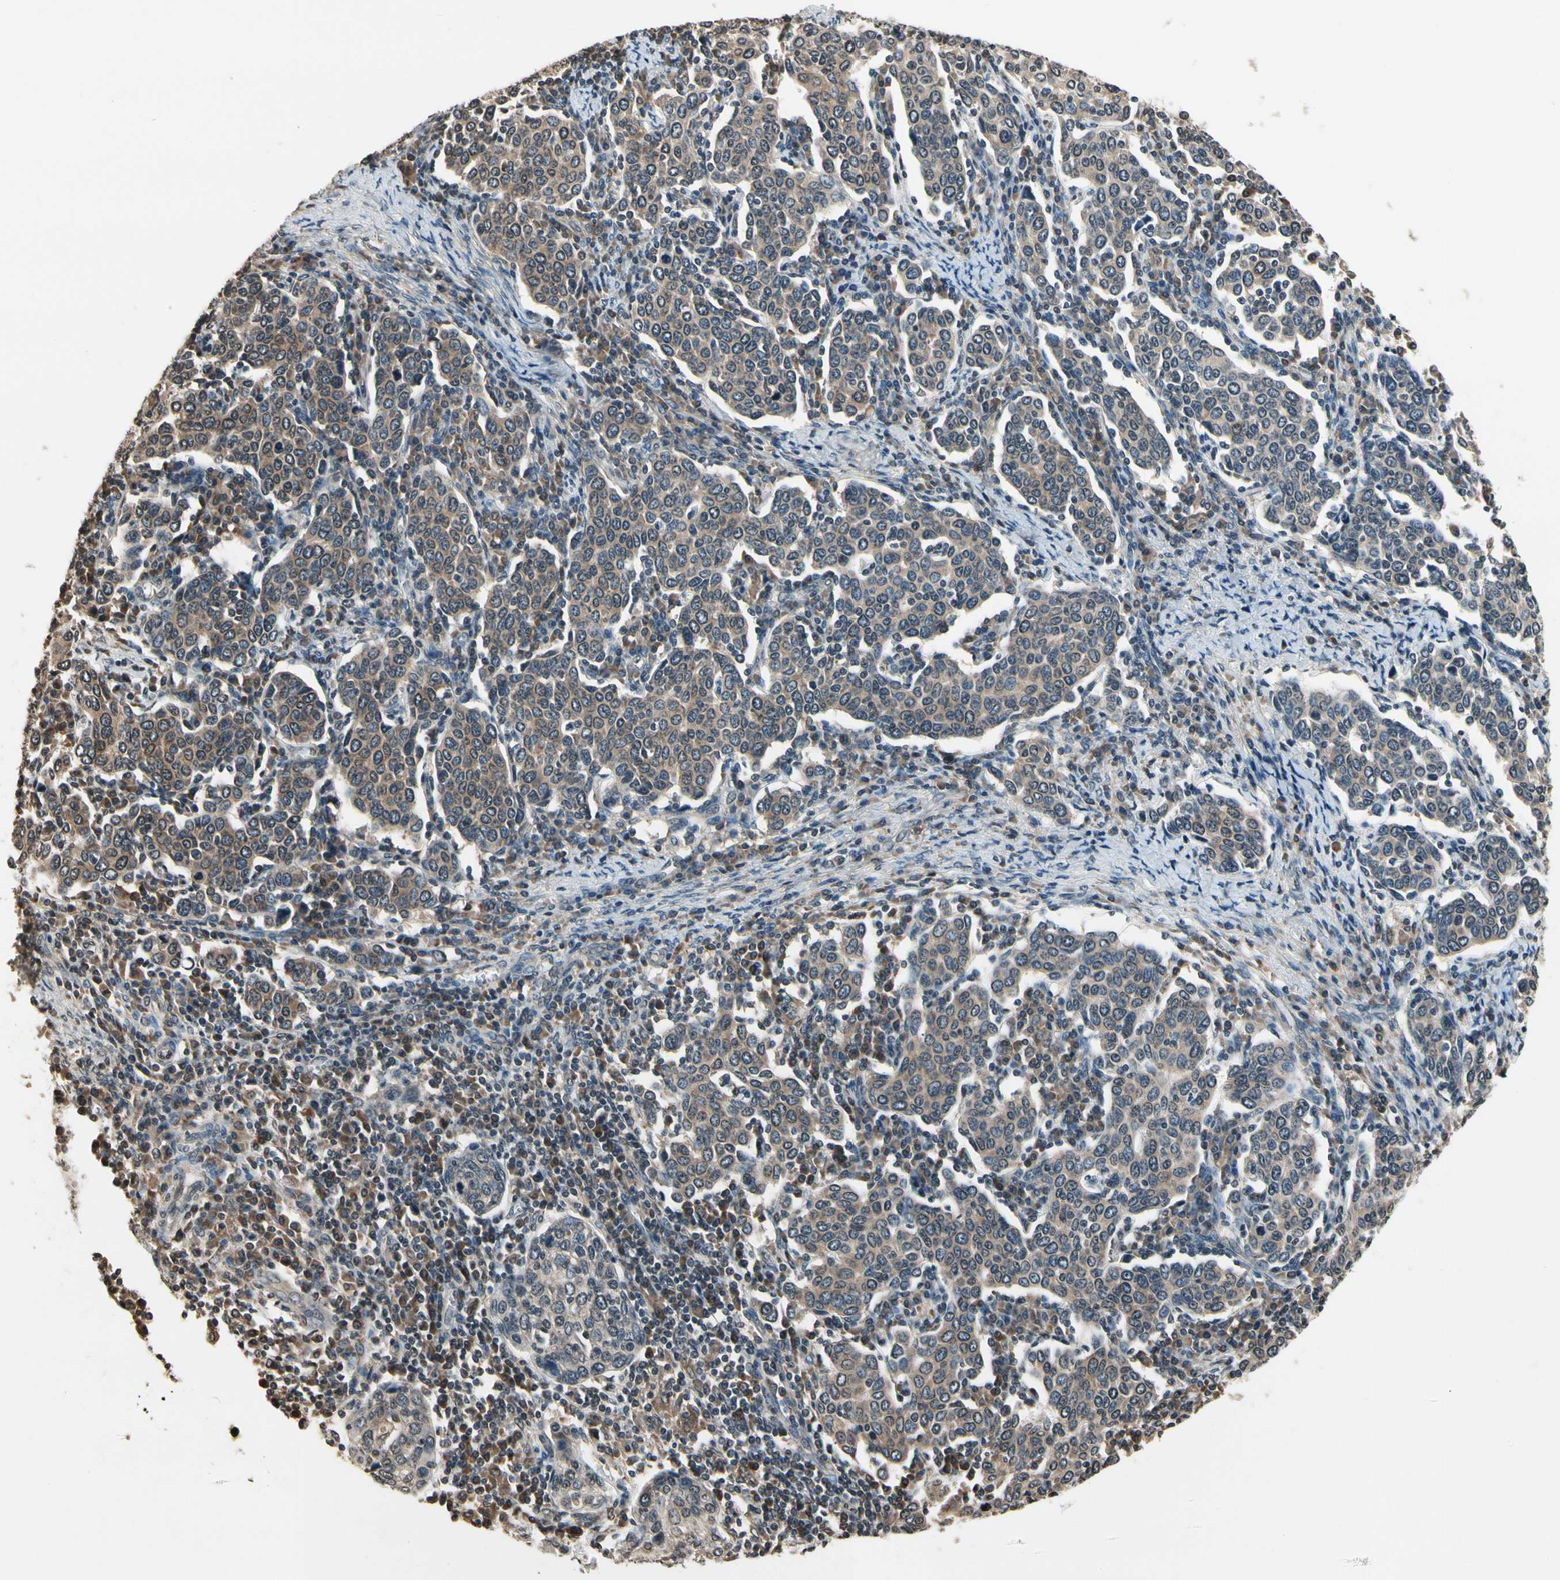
{"staining": {"intensity": "weak", "quantity": ">75%", "location": "cytoplasmic/membranous"}, "tissue": "cervical cancer", "cell_type": "Tumor cells", "image_type": "cancer", "snomed": [{"axis": "morphology", "description": "Squamous cell carcinoma, NOS"}, {"axis": "topography", "description": "Cervix"}], "caption": "IHC histopathology image of neoplastic tissue: cervical cancer (squamous cell carcinoma) stained using immunohistochemistry (IHC) demonstrates low levels of weak protein expression localized specifically in the cytoplasmic/membranous of tumor cells, appearing as a cytoplasmic/membranous brown color.", "gene": "GCLC", "patient": {"sex": "female", "age": 40}}